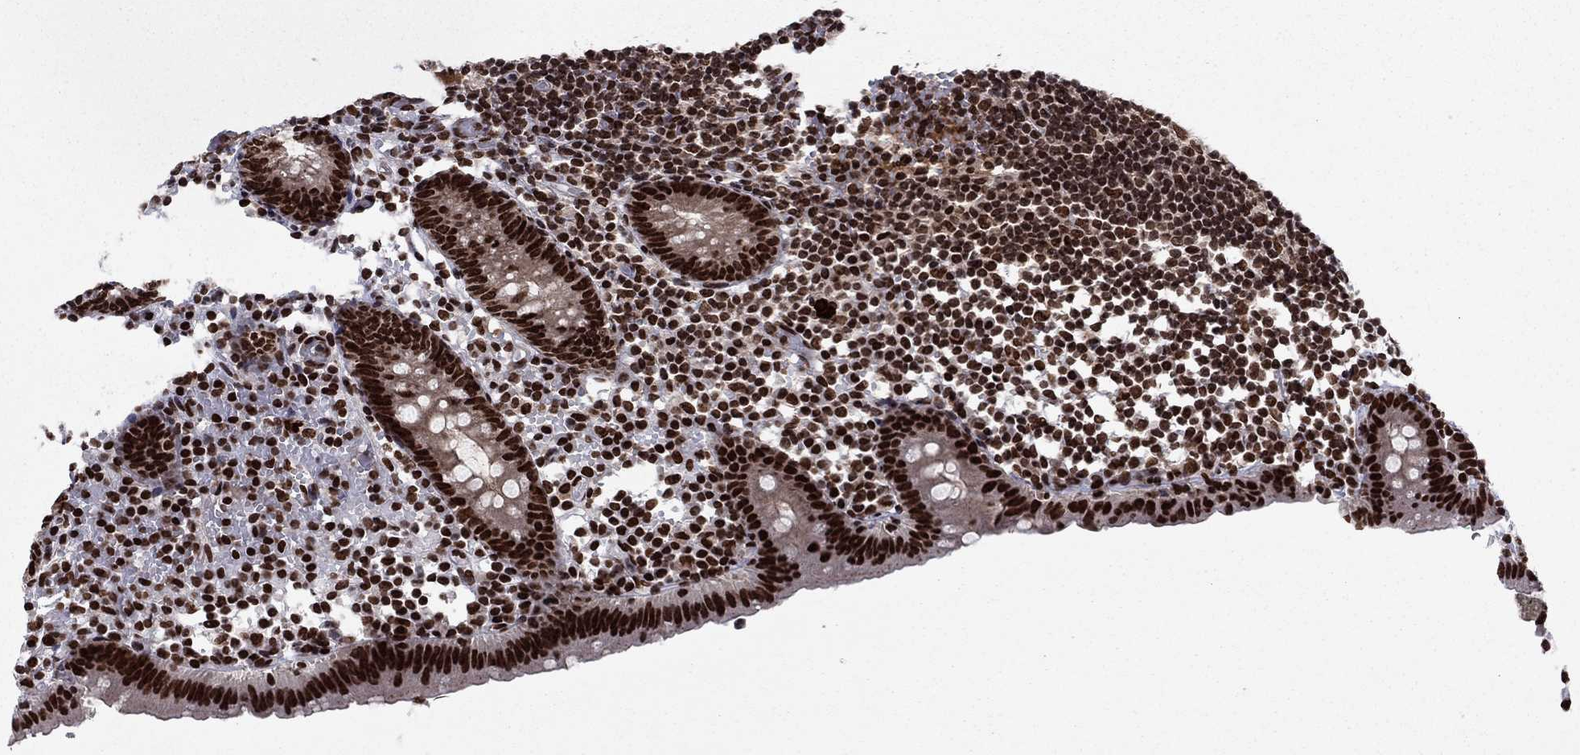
{"staining": {"intensity": "strong", "quantity": ">75%", "location": "nuclear"}, "tissue": "appendix", "cell_type": "Glandular cells", "image_type": "normal", "snomed": [{"axis": "morphology", "description": "Normal tissue, NOS"}, {"axis": "topography", "description": "Appendix"}], "caption": "About >75% of glandular cells in benign appendix show strong nuclear protein staining as visualized by brown immunohistochemical staining.", "gene": "USP54", "patient": {"sex": "female", "age": 40}}